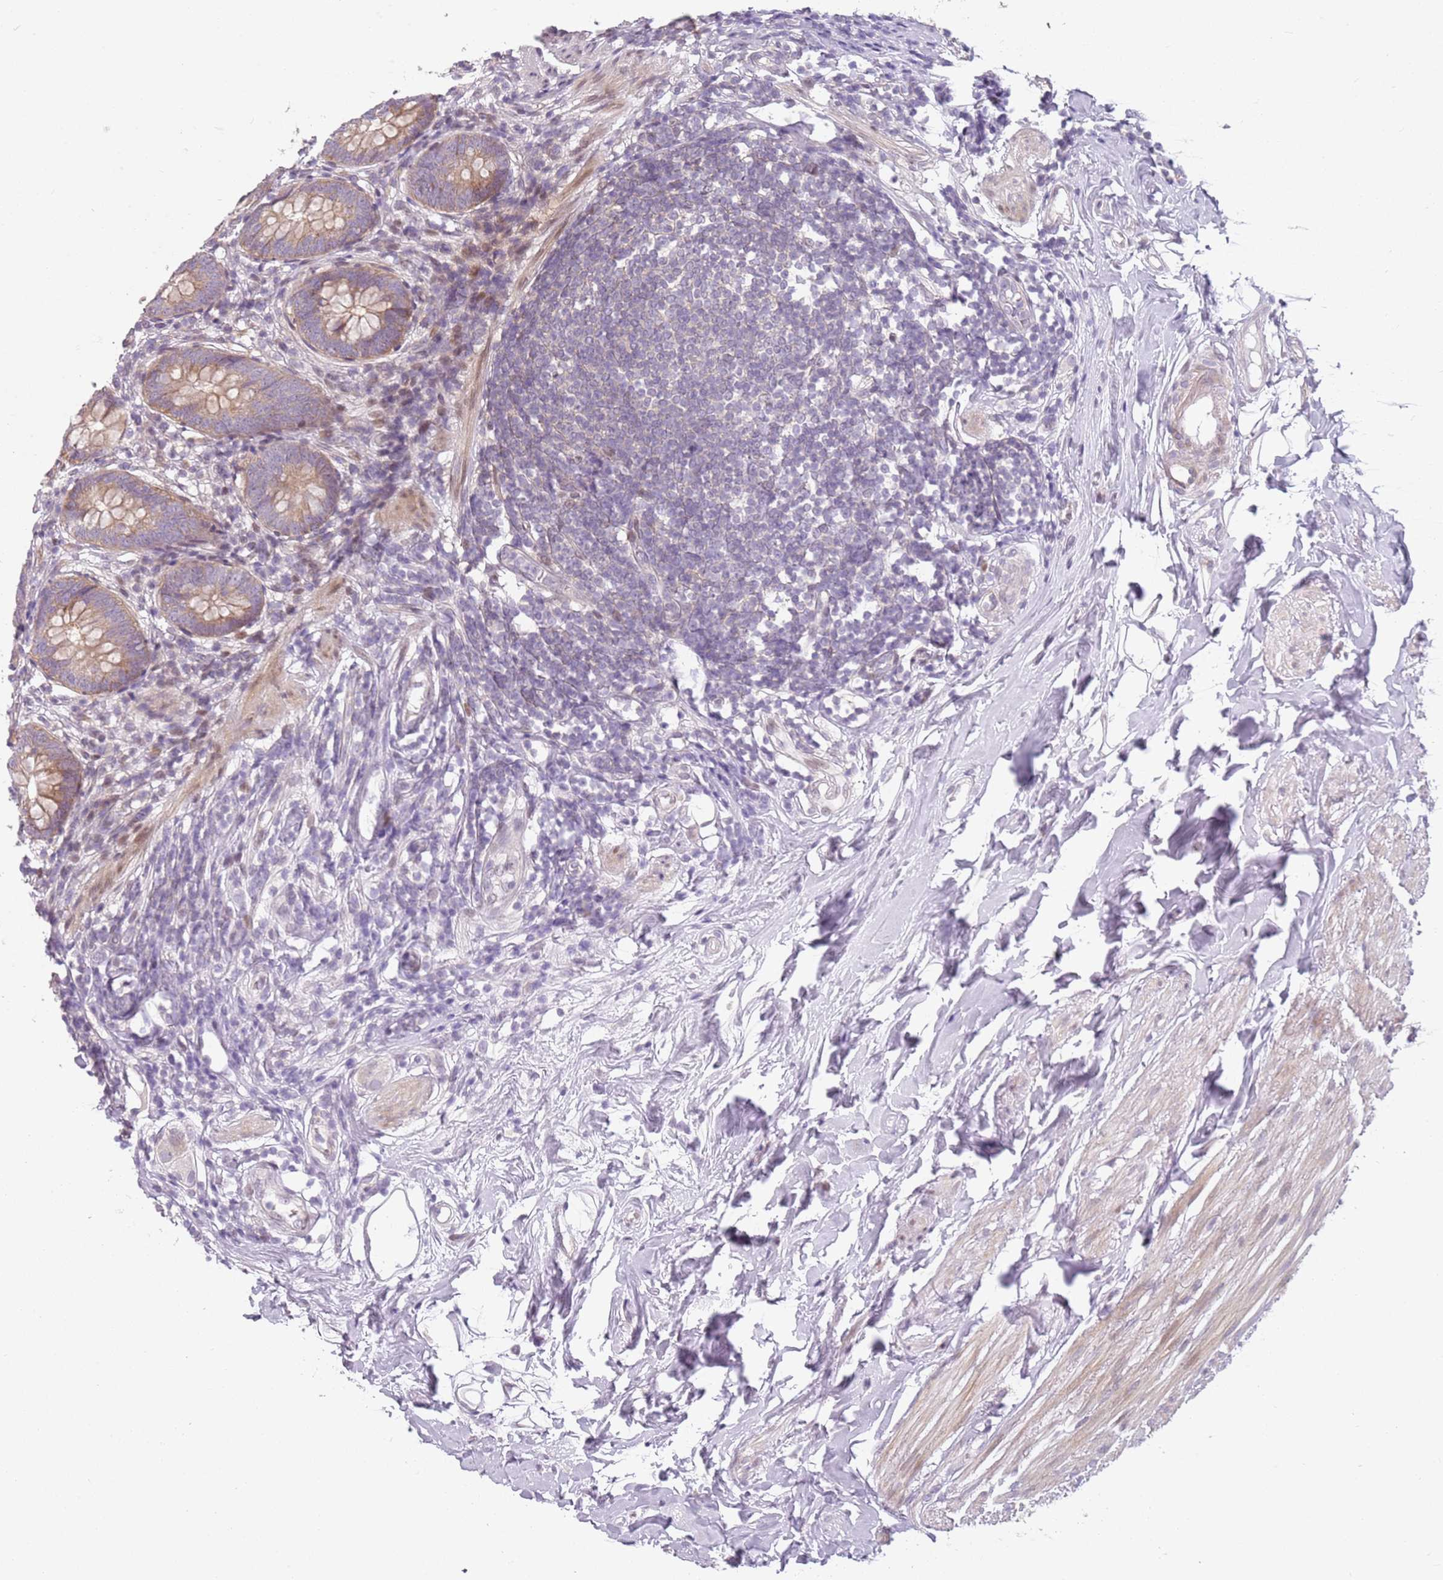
{"staining": {"intensity": "moderate", "quantity": ">75%", "location": "cytoplasmic/membranous"}, "tissue": "appendix", "cell_type": "Glandular cells", "image_type": "normal", "snomed": [{"axis": "morphology", "description": "Normal tissue, NOS"}, {"axis": "topography", "description": "Appendix"}], "caption": "Immunohistochemical staining of benign human appendix demonstrates >75% levels of moderate cytoplasmic/membranous protein expression in about >75% of glandular cells.", "gene": "DEFB116", "patient": {"sex": "female", "age": 62}}